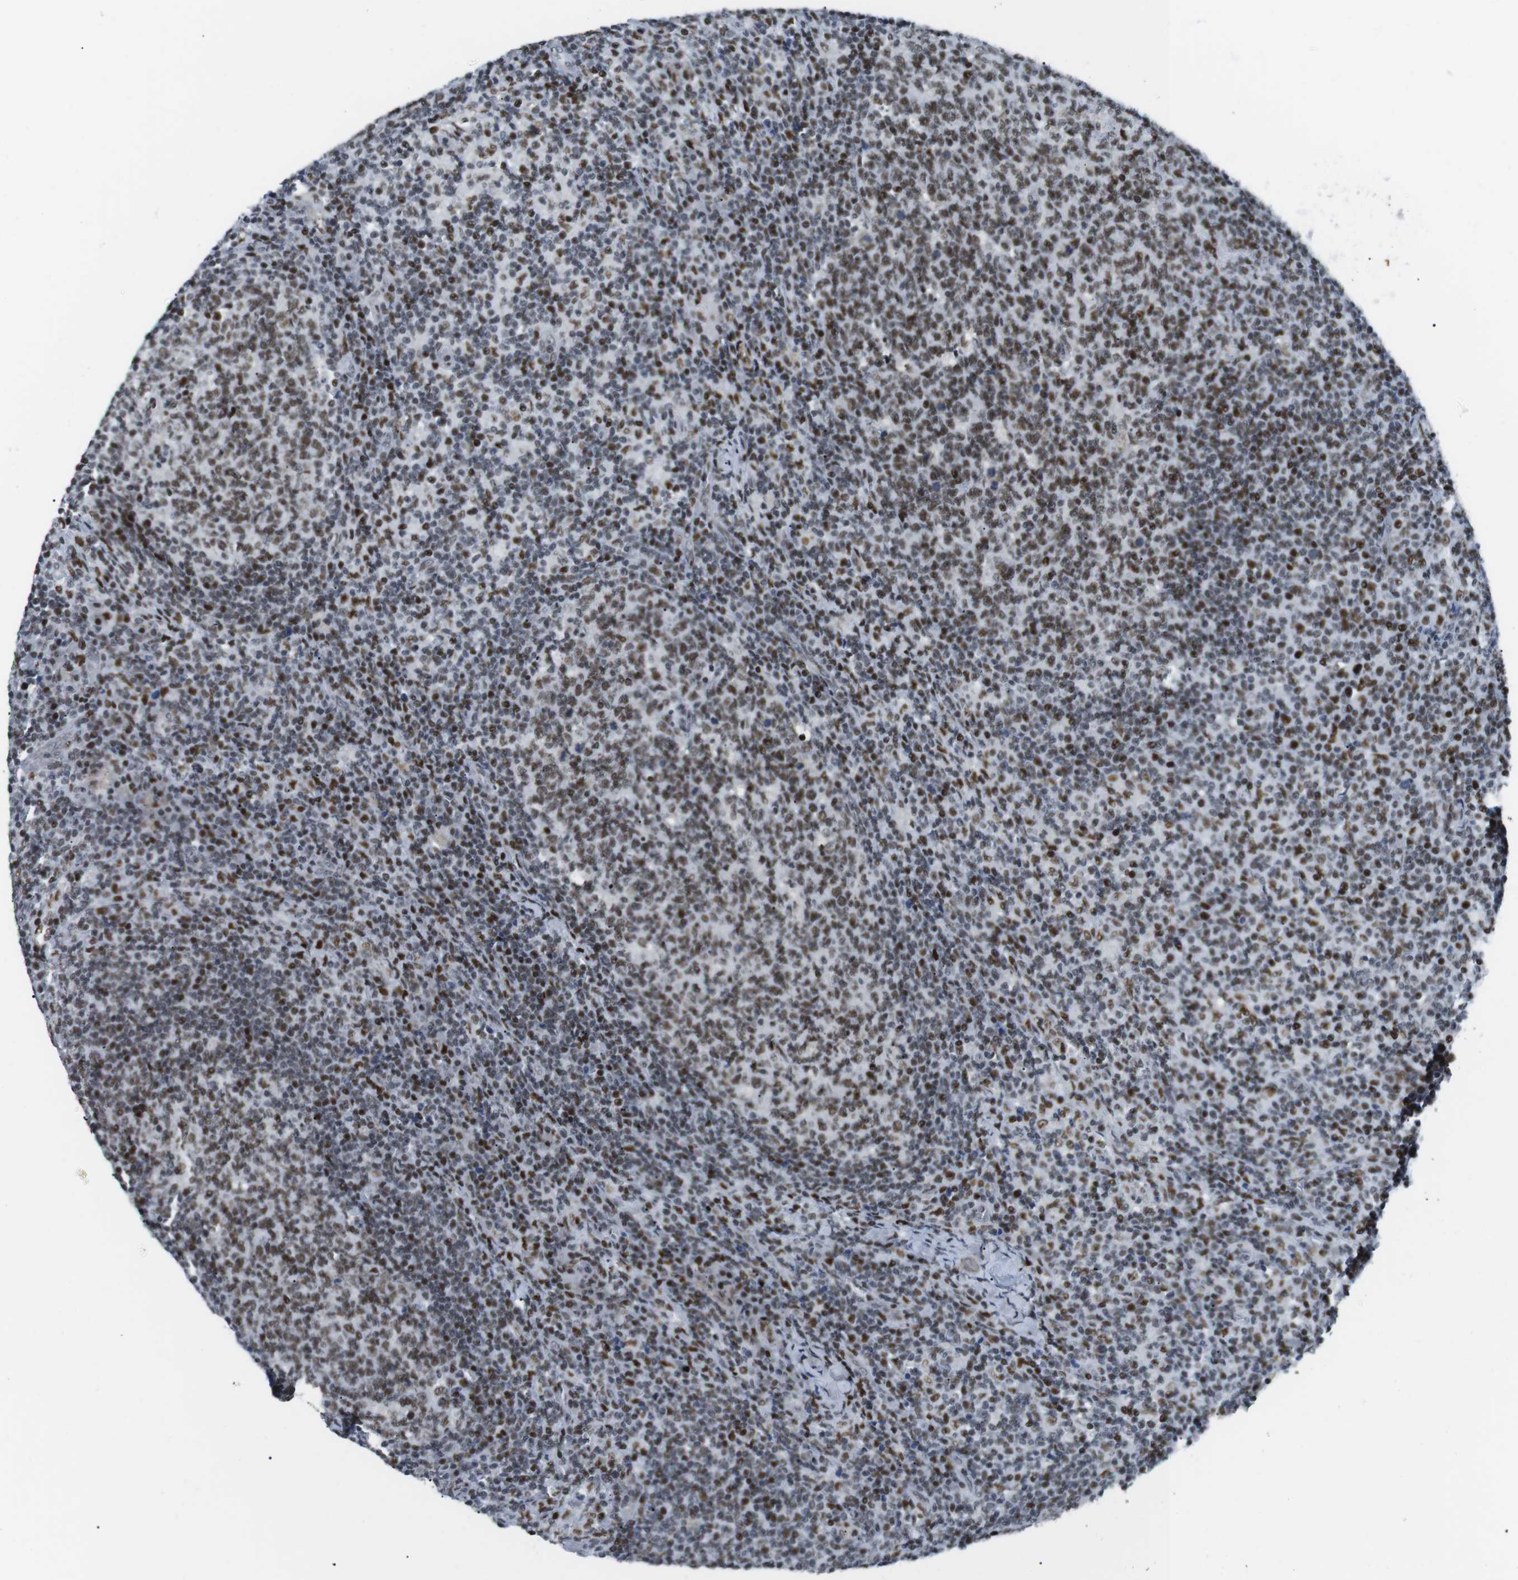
{"staining": {"intensity": "strong", "quantity": ">75%", "location": "nuclear"}, "tissue": "lymph node", "cell_type": "Germinal center cells", "image_type": "normal", "snomed": [{"axis": "morphology", "description": "Normal tissue, NOS"}, {"axis": "morphology", "description": "Inflammation, NOS"}, {"axis": "topography", "description": "Lymph node"}], "caption": "A photomicrograph of human lymph node stained for a protein shows strong nuclear brown staining in germinal center cells. (brown staining indicates protein expression, while blue staining denotes nuclei).", "gene": "ARID1A", "patient": {"sex": "male", "age": 55}}